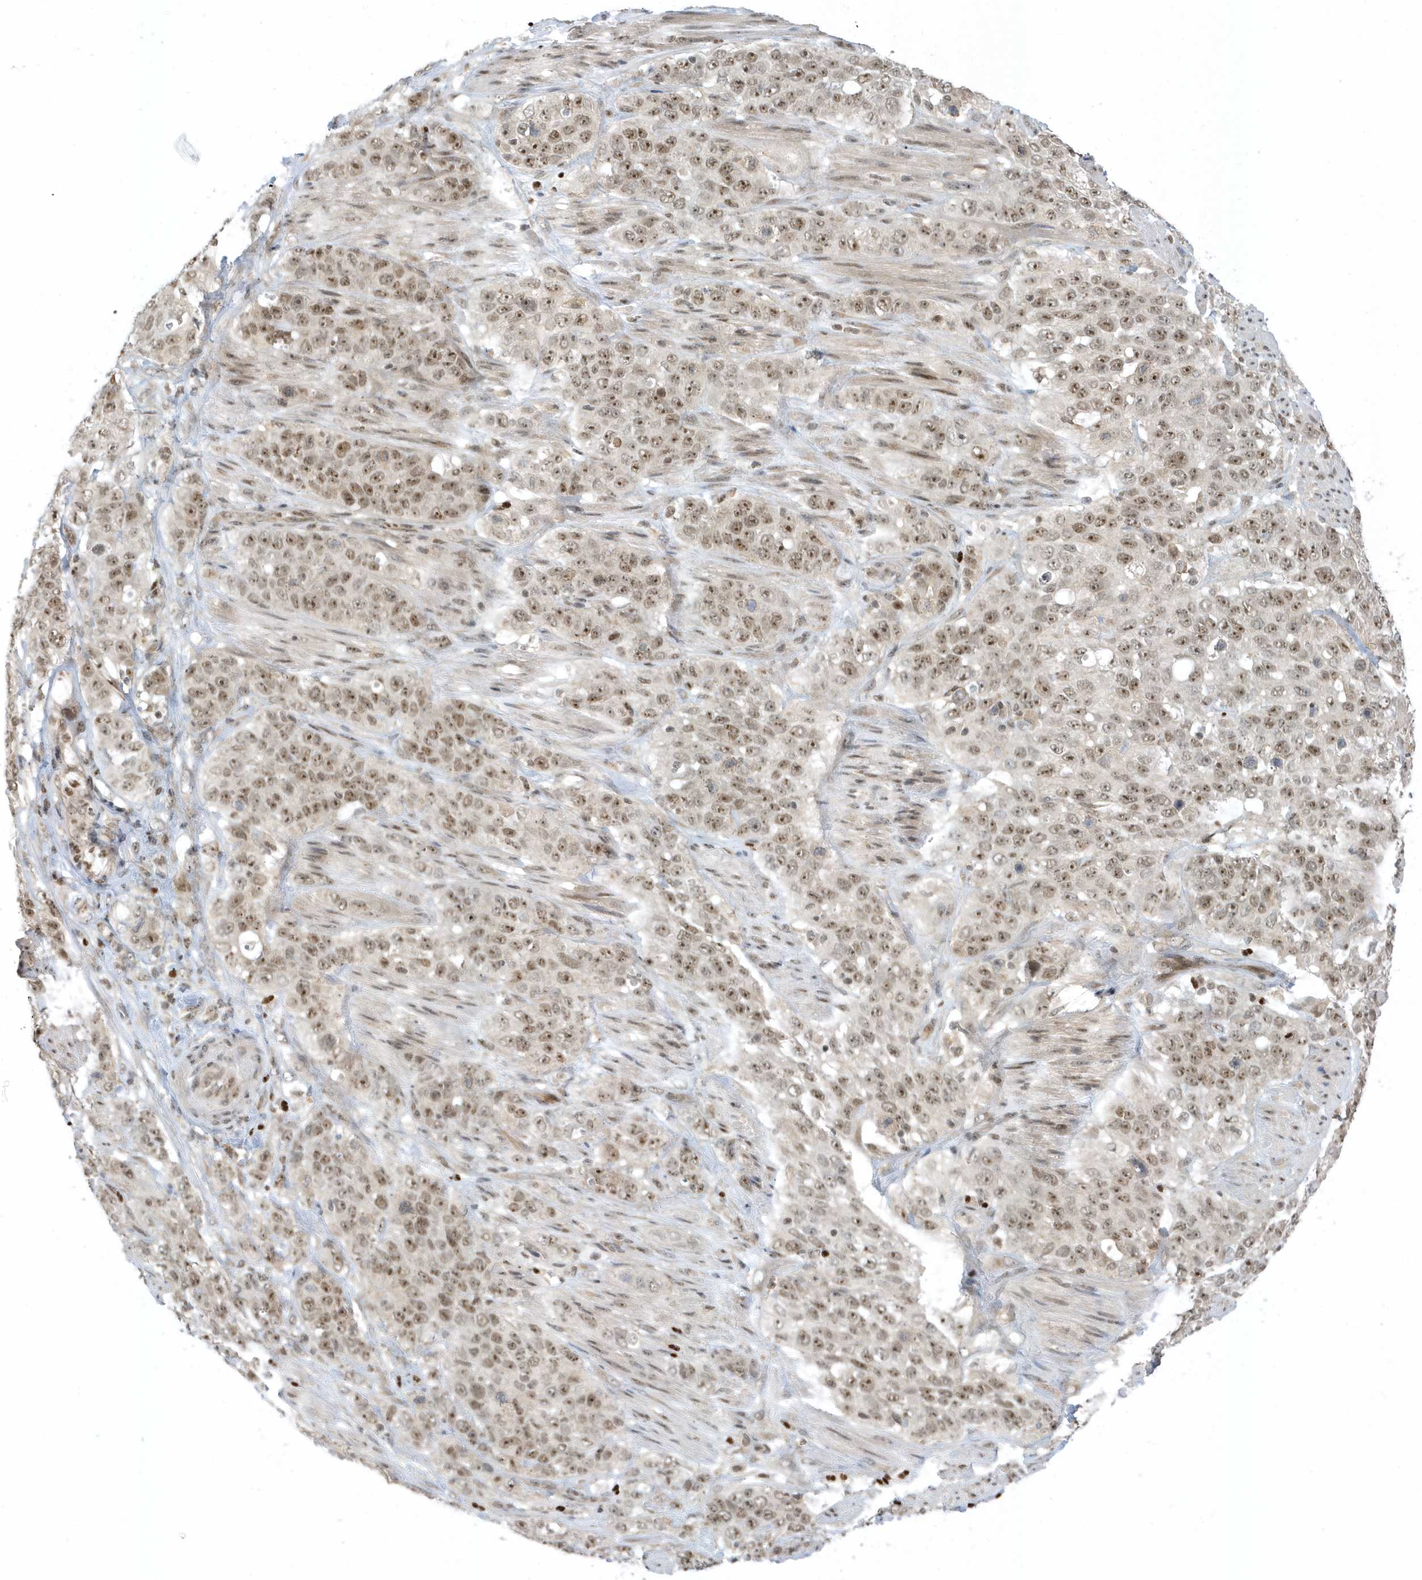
{"staining": {"intensity": "moderate", "quantity": ">75%", "location": "nuclear"}, "tissue": "stomach cancer", "cell_type": "Tumor cells", "image_type": "cancer", "snomed": [{"axis": "morphology", "description": "Adenocarcinoma, NOS"}, {"axis": "topography", "description": "Stomach"}], "caption": "Protein staining shows moderate nuclear positivity in approximately >75% of tumor cells in stomach cancer (adenocarcinoma).", "gene": "ZNF740", "patient": {"sex": "male", "age": 48}}